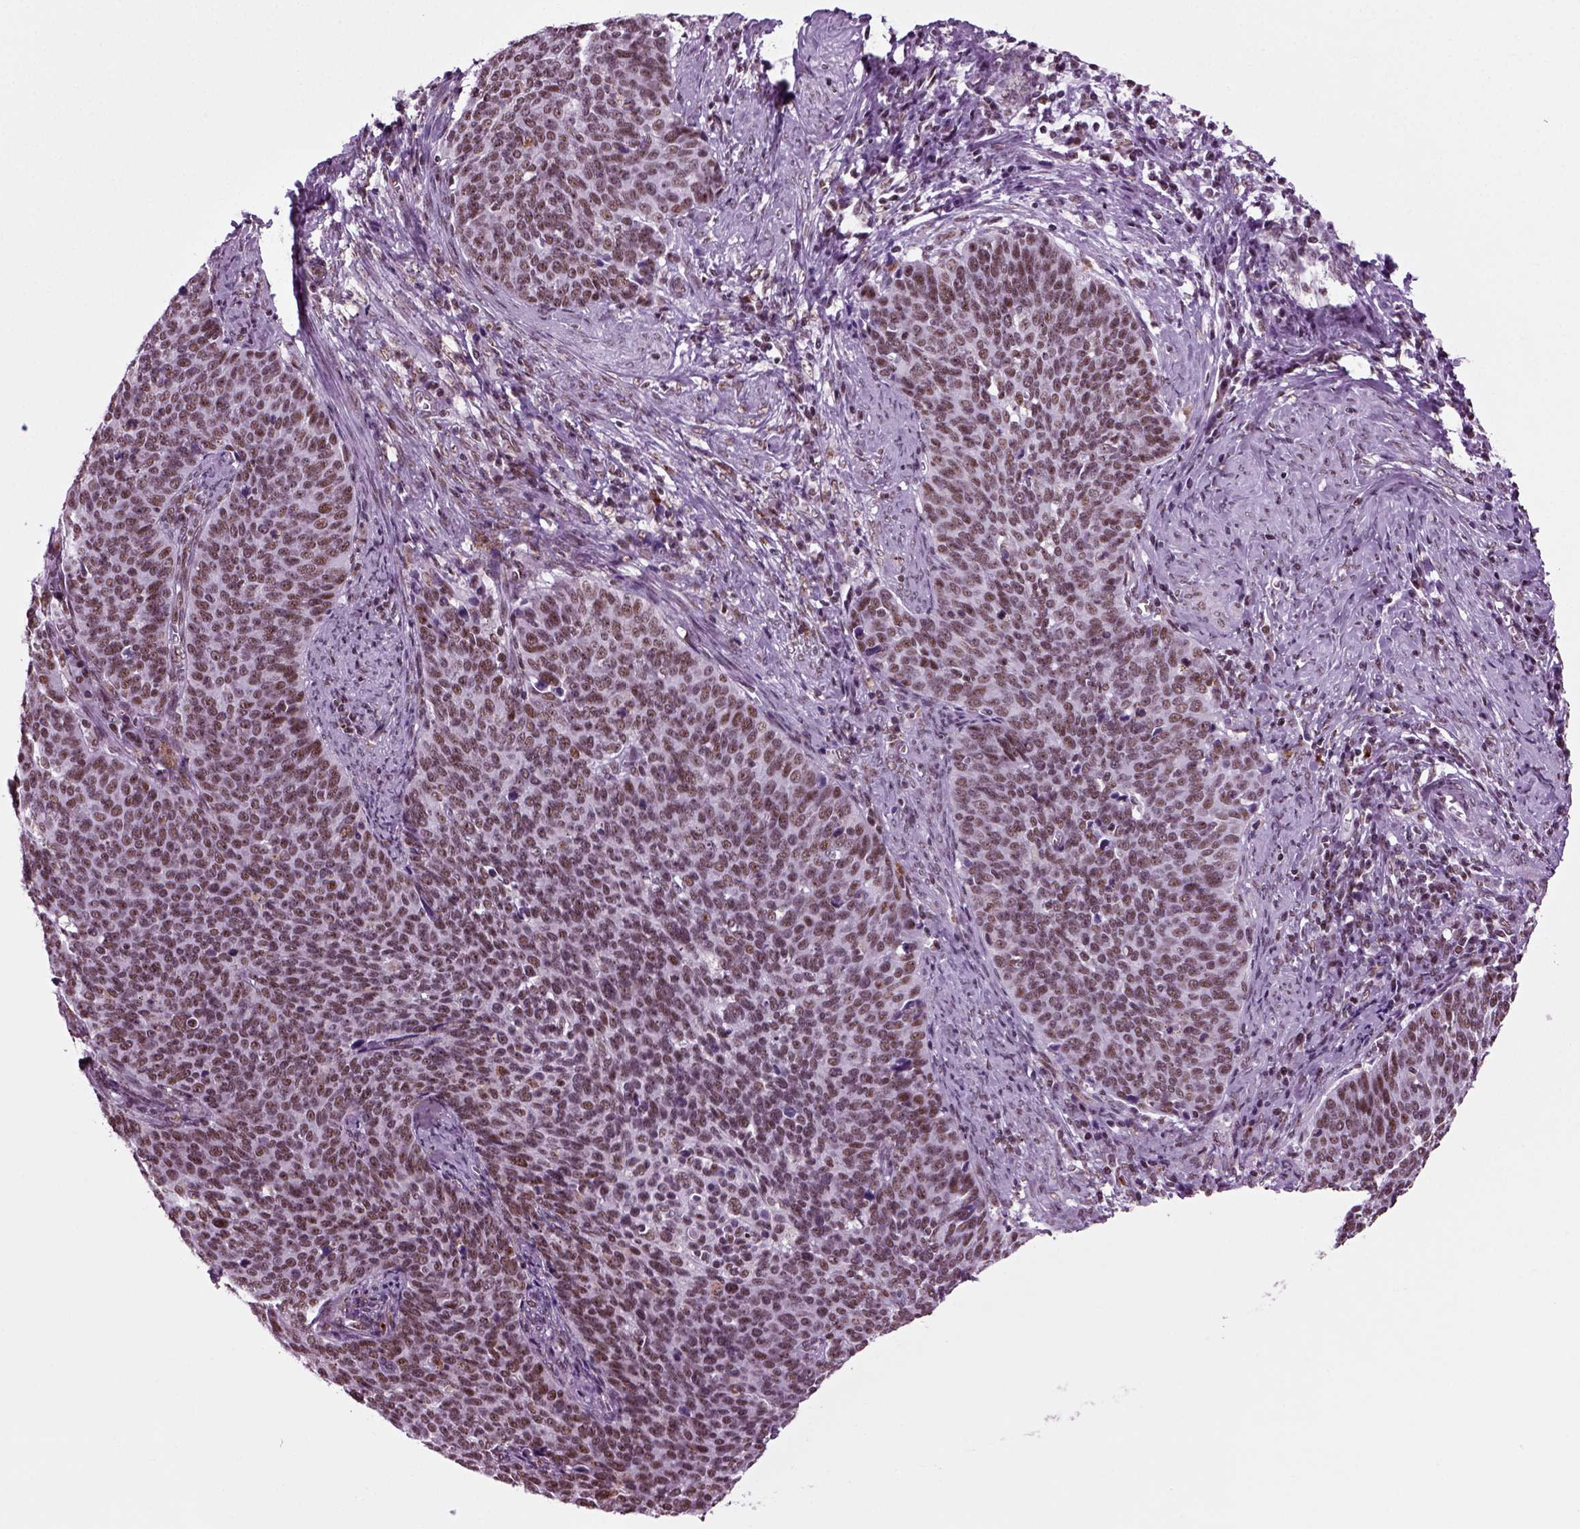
{"staining": {"intensity": "moderate", "quantity": "25%-75%", "location": "nuclear"}, "tissue": "cervical cancer", "cell_type": "Tumor cells", "image_type": "cancer", "snomed": [{"axis": "morphology", "description": "Normal tissue, NOS"}, {"axis": "morphology", "description": "Squamous cell carcinoma, NOS"}, {"axis": "topography", "description": "Cervix"}], "caption": "Protein positivity by immunohistochemistry exhibits moderate nuclear expression in approximately 25%-75% of tumor cells in cervical squamous cell carcinoma.", "gene": "RCOR3", "patient": {"sex": "female", "age": 39}}